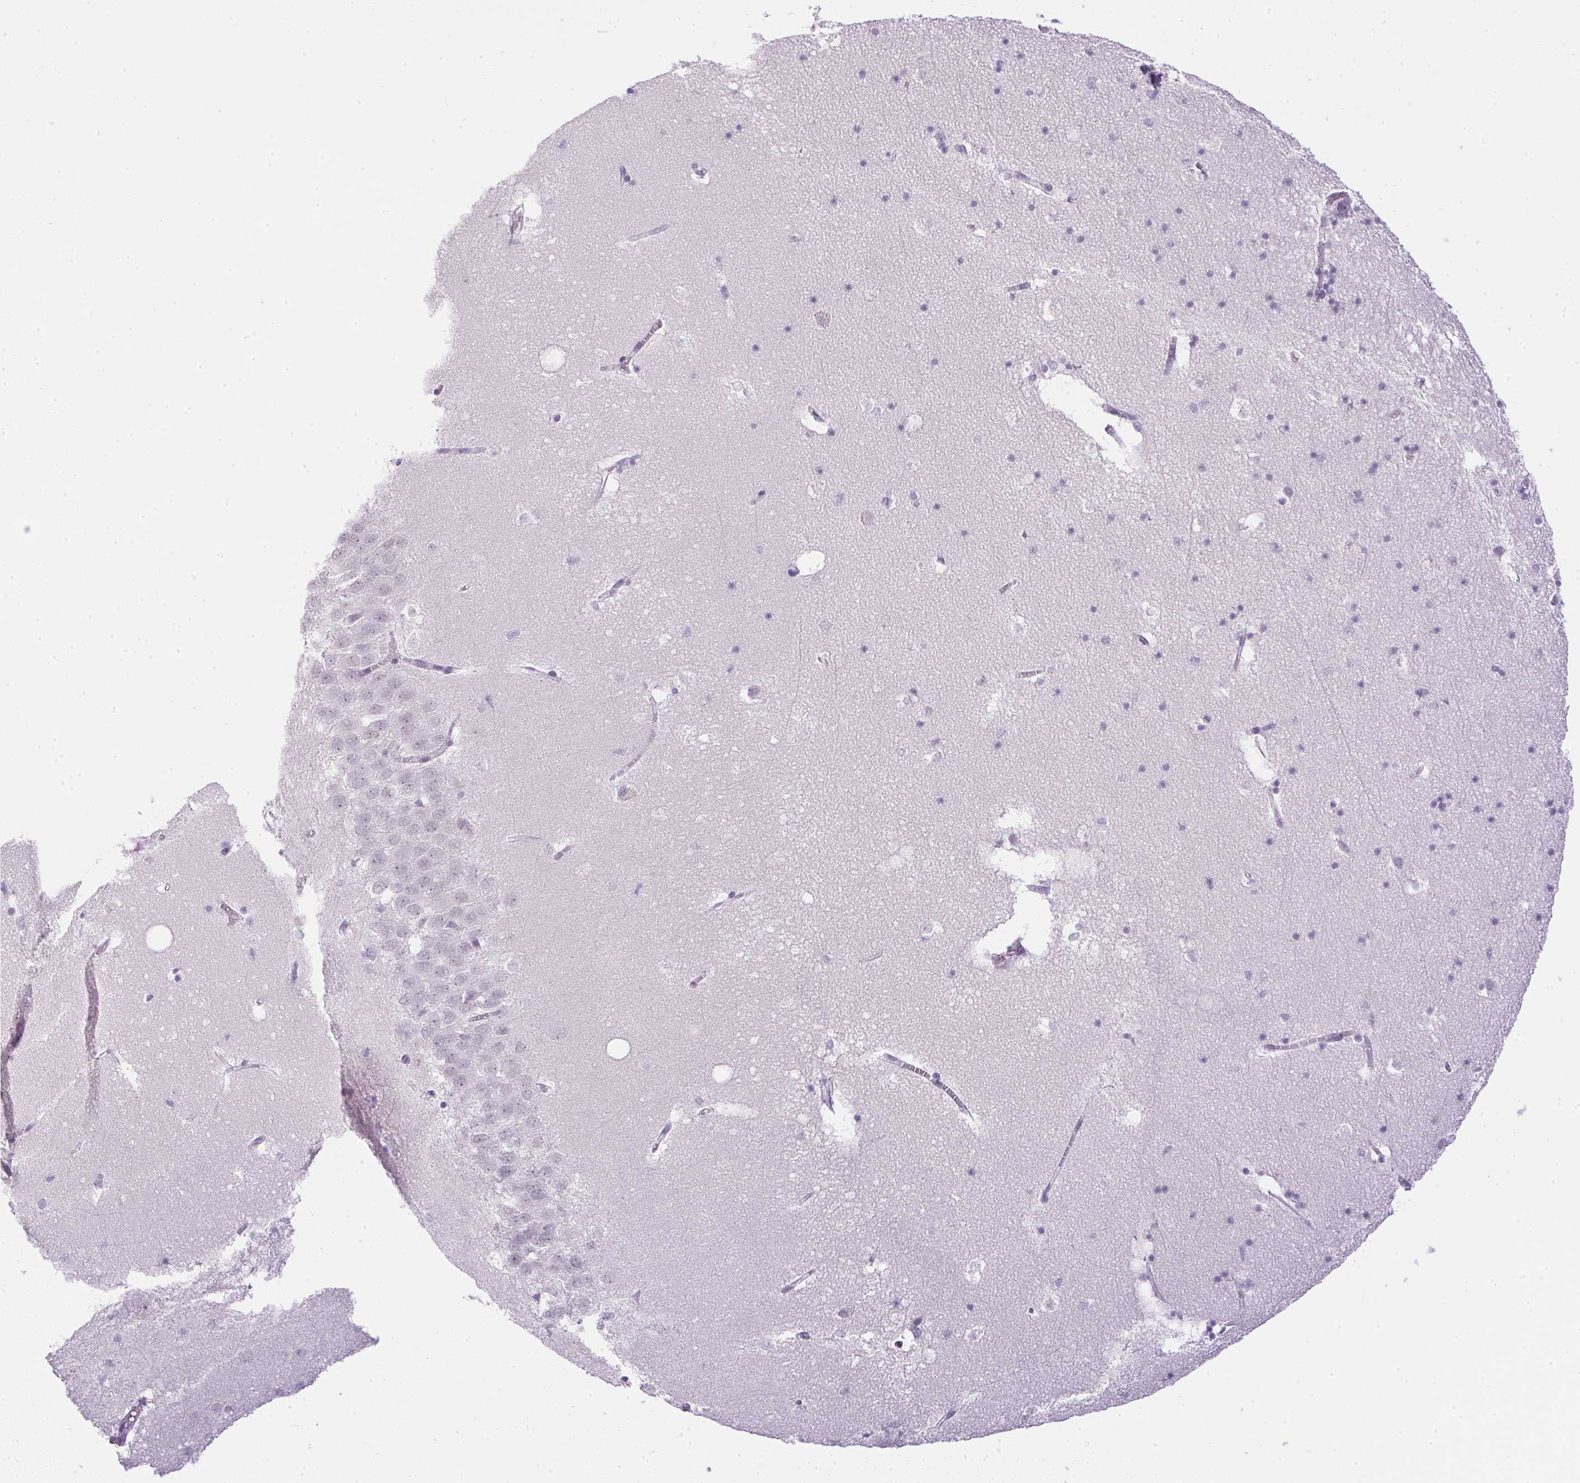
{"staining": {"intensity": "negative", "quantity": "none", "location": "none"}, "tissue": "hippocampus", "cell_type": "Glial cells", "image_type": "normal", "snomed": [{"axis": "morphology", "description": "Normal tissue, NOS"}, {"axis": "topography", "description": "Hippocampus"}], "caption": "Protein analysis of benign hippocampus shows no significant expression in glial cells. (Stains: DAB IHC with hematoxylin counter stain, Microscopy: brightfield microscopy at high magnification).", "gene": "CPB1", "patient": {"sex": "male", "age": 58}}